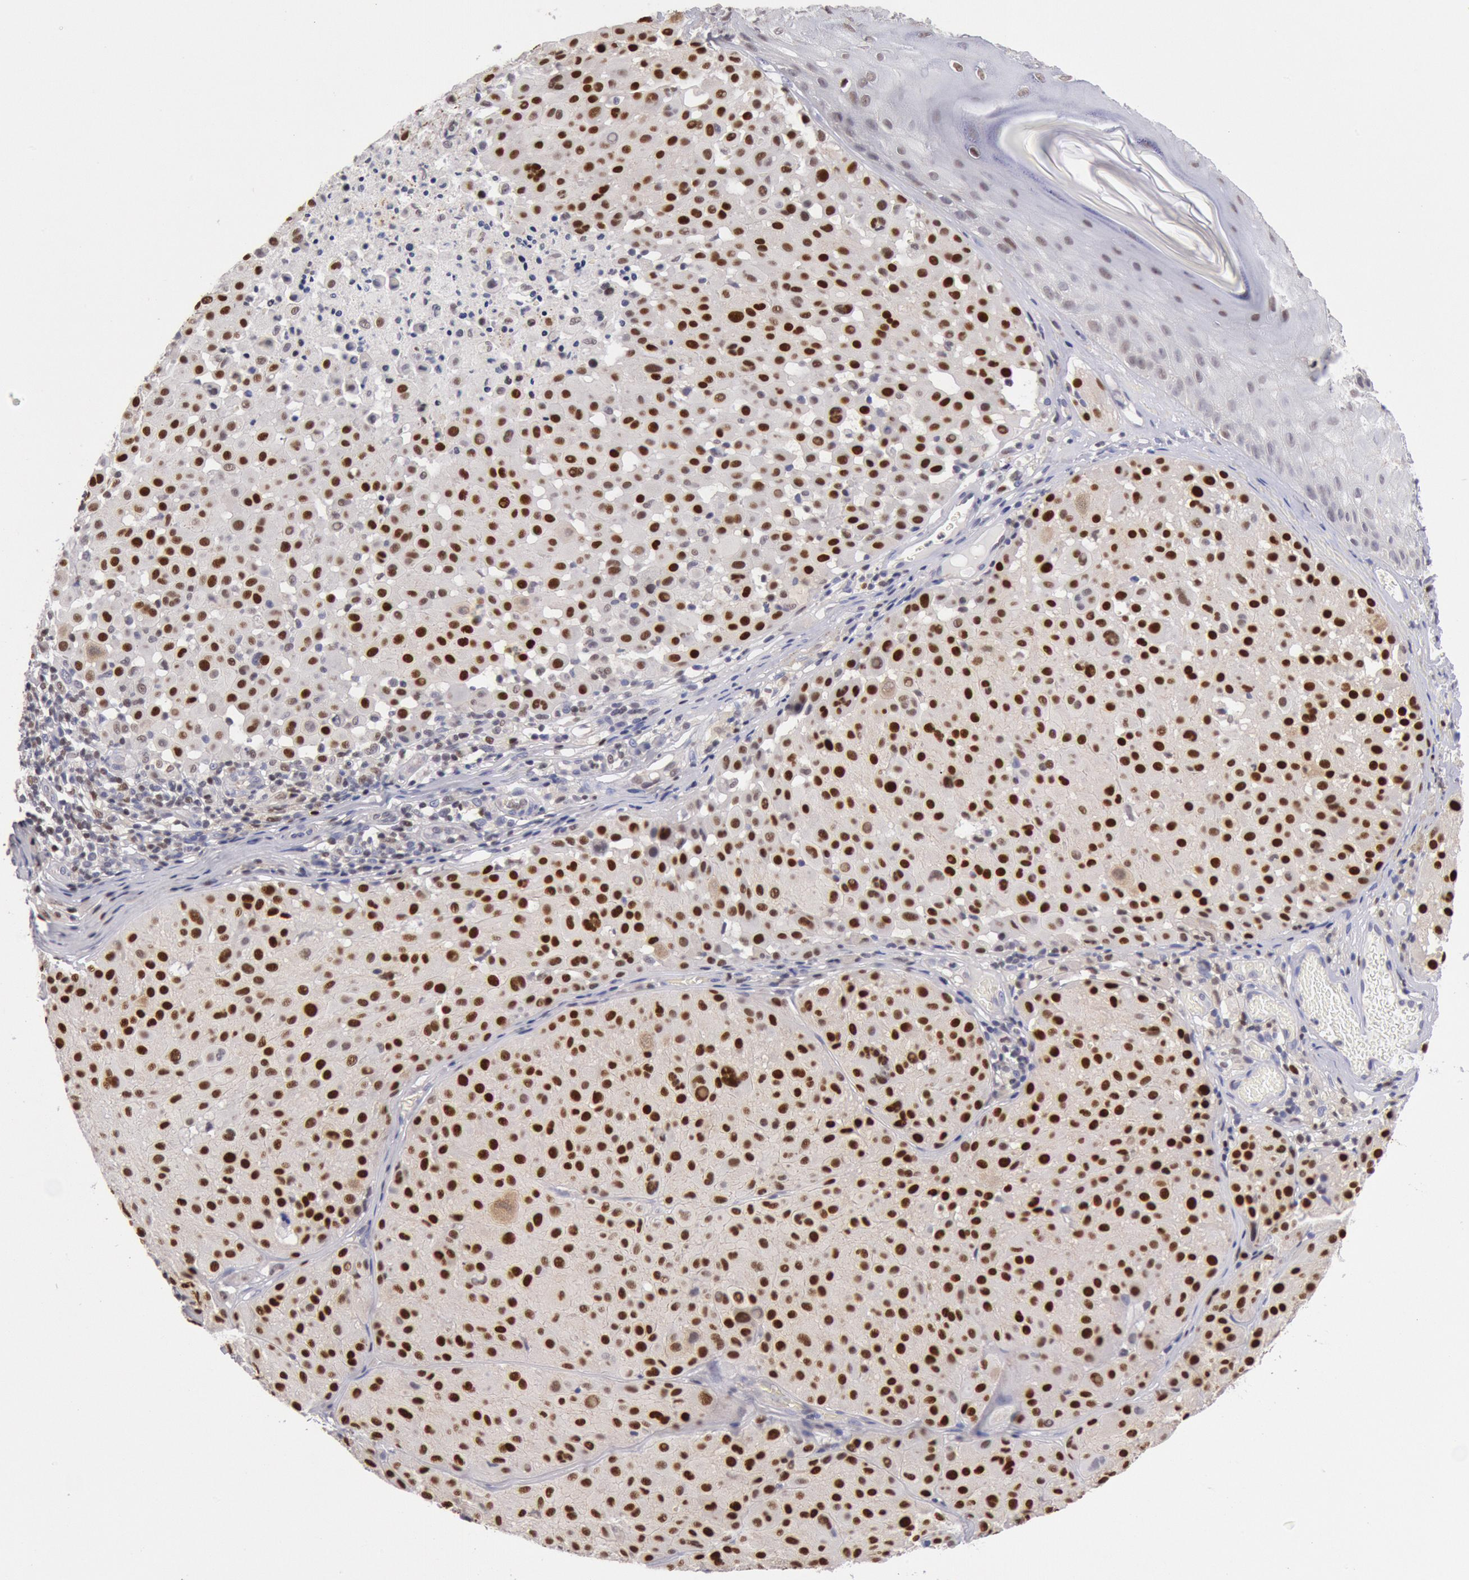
{"staining": {"intensity": "strong", "quantity": ">75%", "location": "nuclear"}, "tissue": "melanoma", "cell_type": "Tumor cells", "image_type": "cancer", "snomed": [{"axis": "morphology", "description": "Malignant melanoma, NOS"}, {"axis": "topography", "description": "Skin"}], "caption": "Tumor cells demonstrate high levels of strong nuclear positivity in approximately >75% of cells in malignant melanoma. The protein of interest is stained brown, and the nuclei are stained in blue (DAB IHC with brightfield microscopy, high magnification).", "gene": "RPS6KA5", "patient": {"sex": "male", "age": 36}}